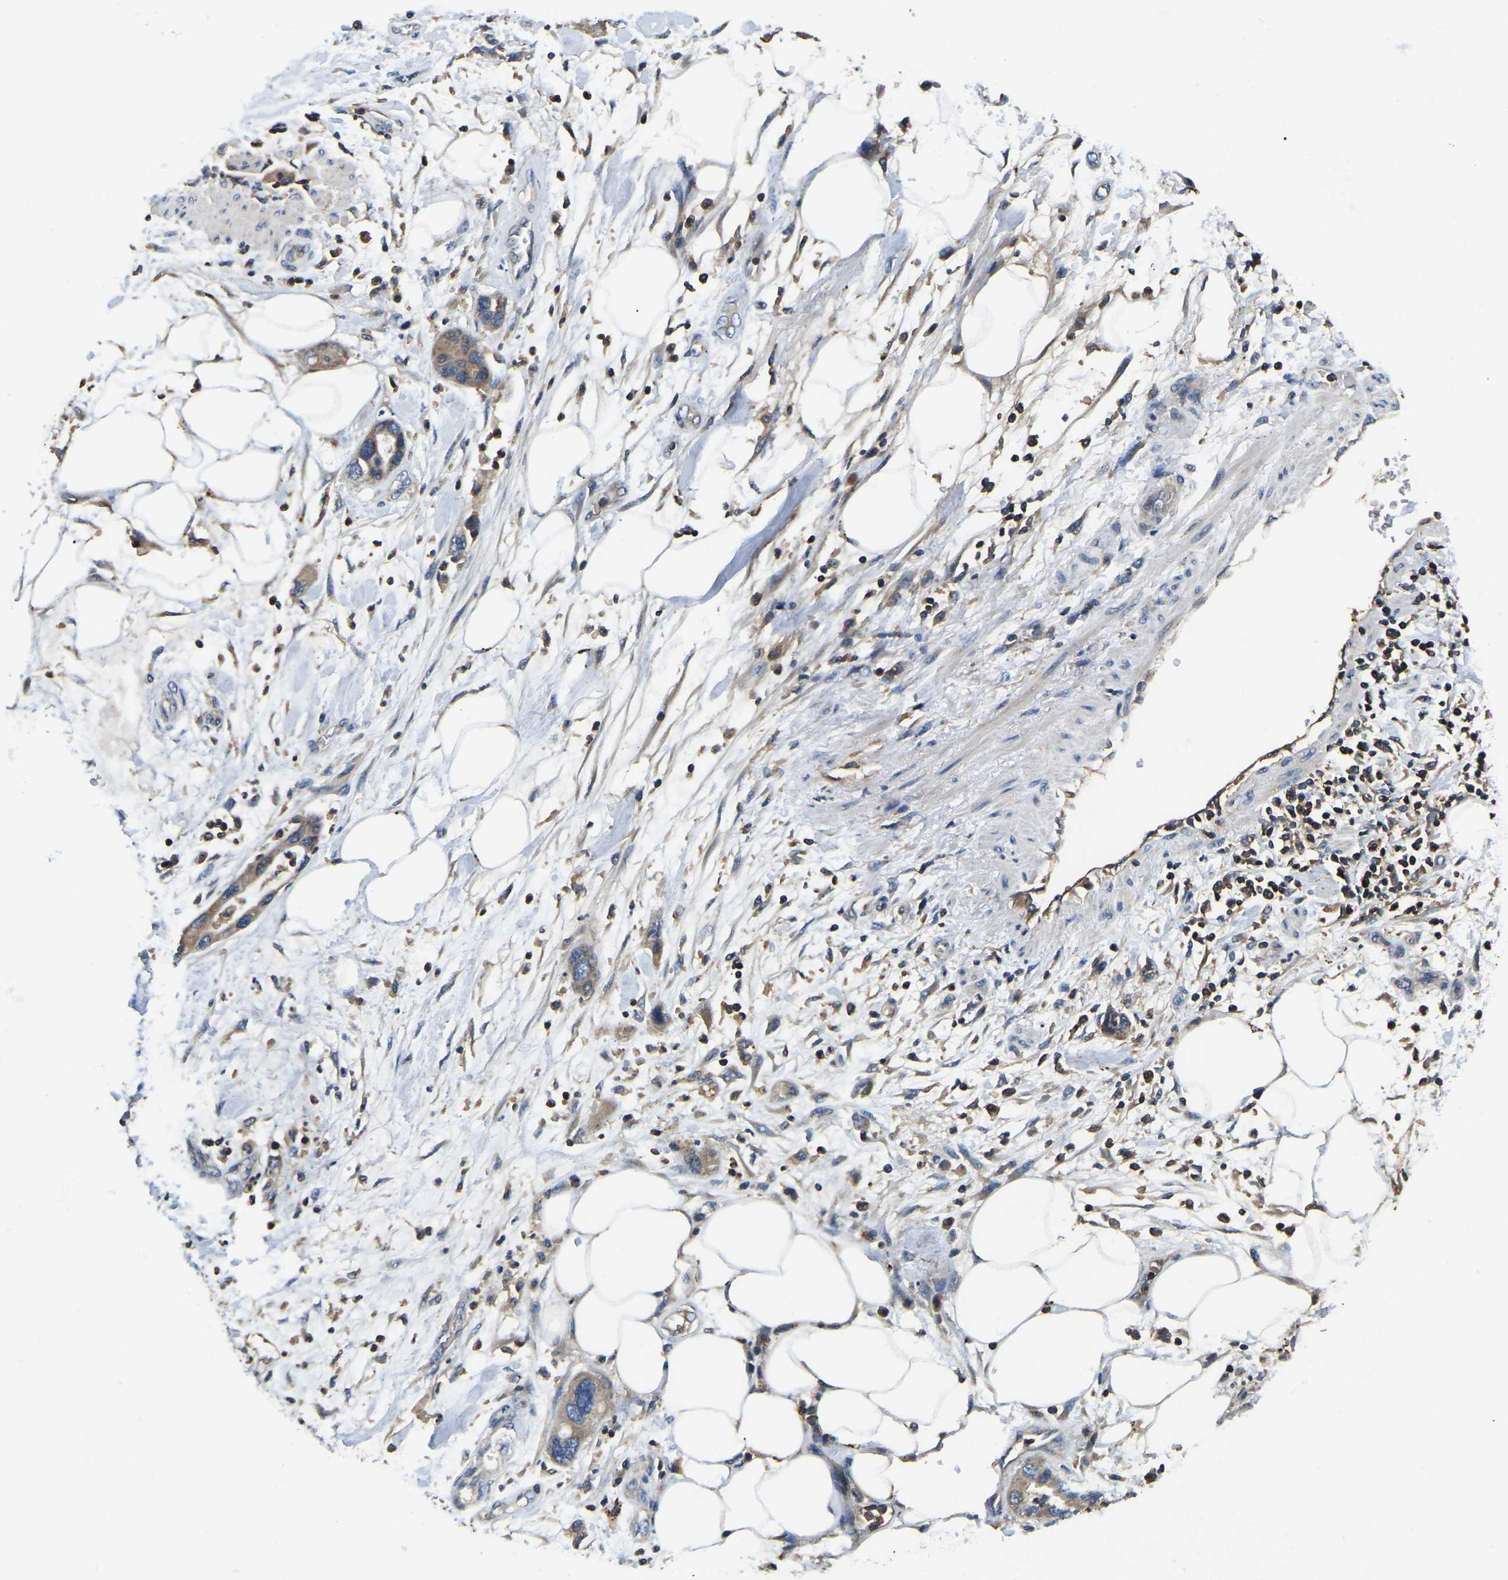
{"staining": {"intensity": "weak", "quantity": ">75%", "location": "cytoplasmic/membranous"}, "tissue": "pancreatic cancer", "cell_type": "Tumor cells", "image_type": "cancer", "snomed": [{"axis": "morphology", "description": "Normal tissue, NOS"}, {"axis": "morphology", "description": "Adenocarcinoma, NOS"}, {"axis": "topography", "description": "Pancreas"}], "caption": "A brown stain labels weak cytoplasmic/membranous expression of a protein in pancreatic cancer (adenocarcinoma) tumor cells. (brown staining indicates protein expression, while blue staining denotes nuclei).", "gene": "SMPD2", "patient": {"sex": "female", "age": 71}}